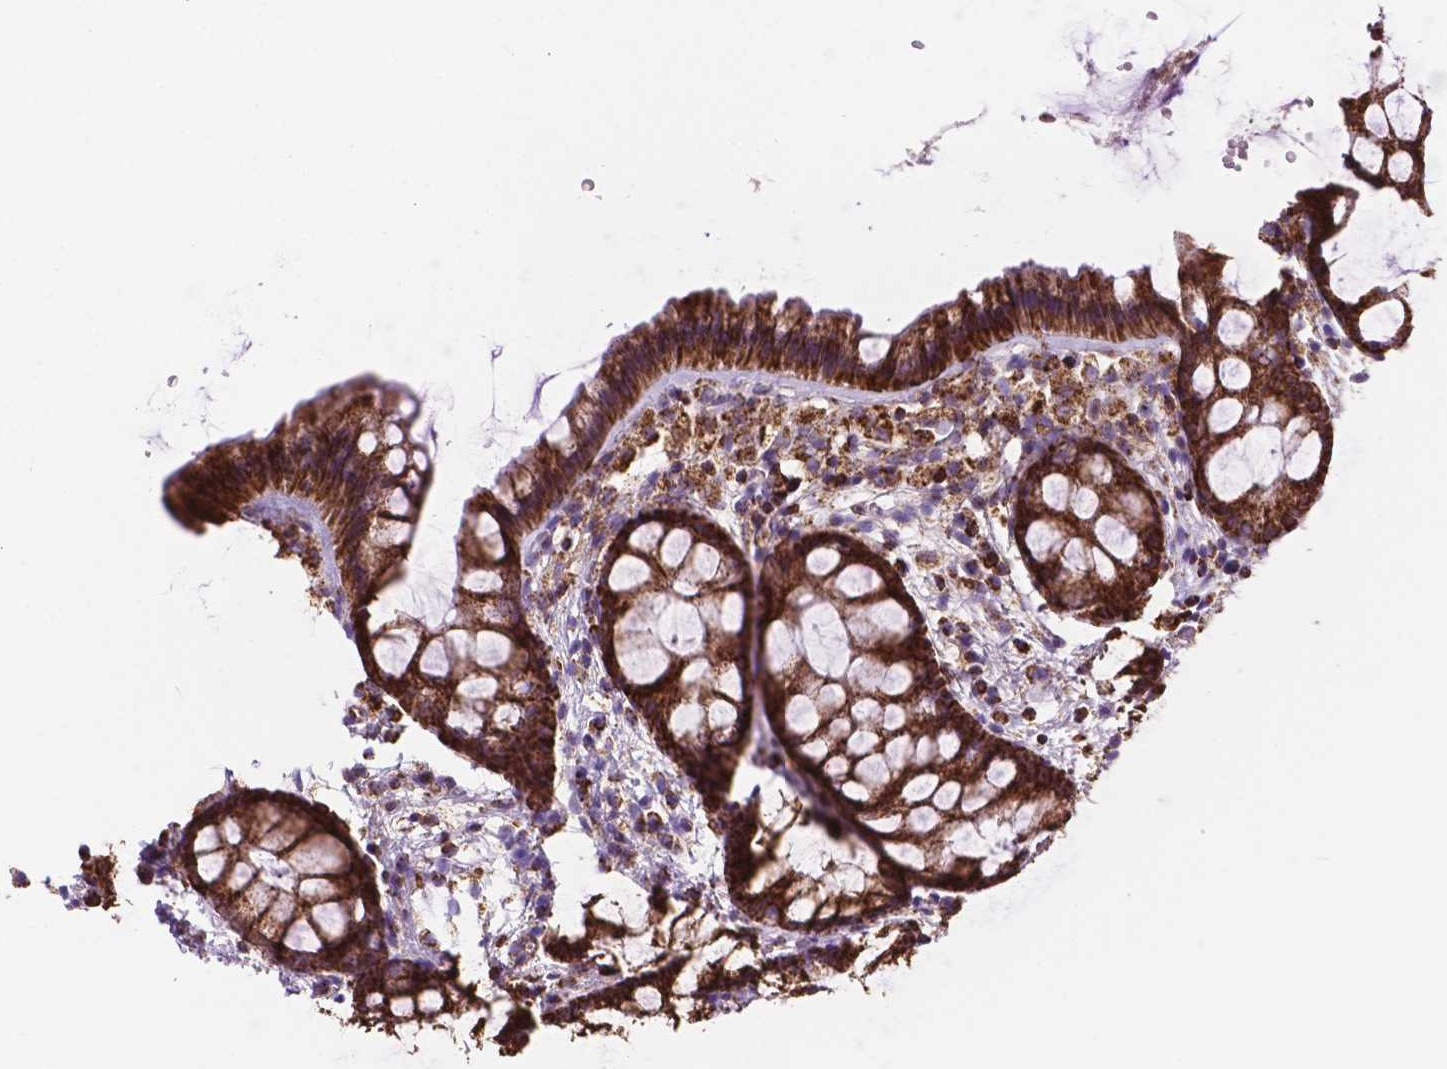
{"staining": {"intensity": "strong", "quantity": ">75%", "location": "cytoplasmic/membranous"}, "tissue": "rectum", "cell_type": "Glandular cells", "image_type": "normal", "snomed": [{"axis": "morphology", "description": "Normal tissue, NOS"}, {"axis": "topography", "description": "Rectum"}], "caption": "Glandular cells show strong cytoplasmic/membranous staining in about >75% of cells in unremarkable rectum. The protein of interest is shown in brown color, while the nuclei are stained blue.", "gene": "HSPD1", "patient": {"sex": "female", "age": 62}}